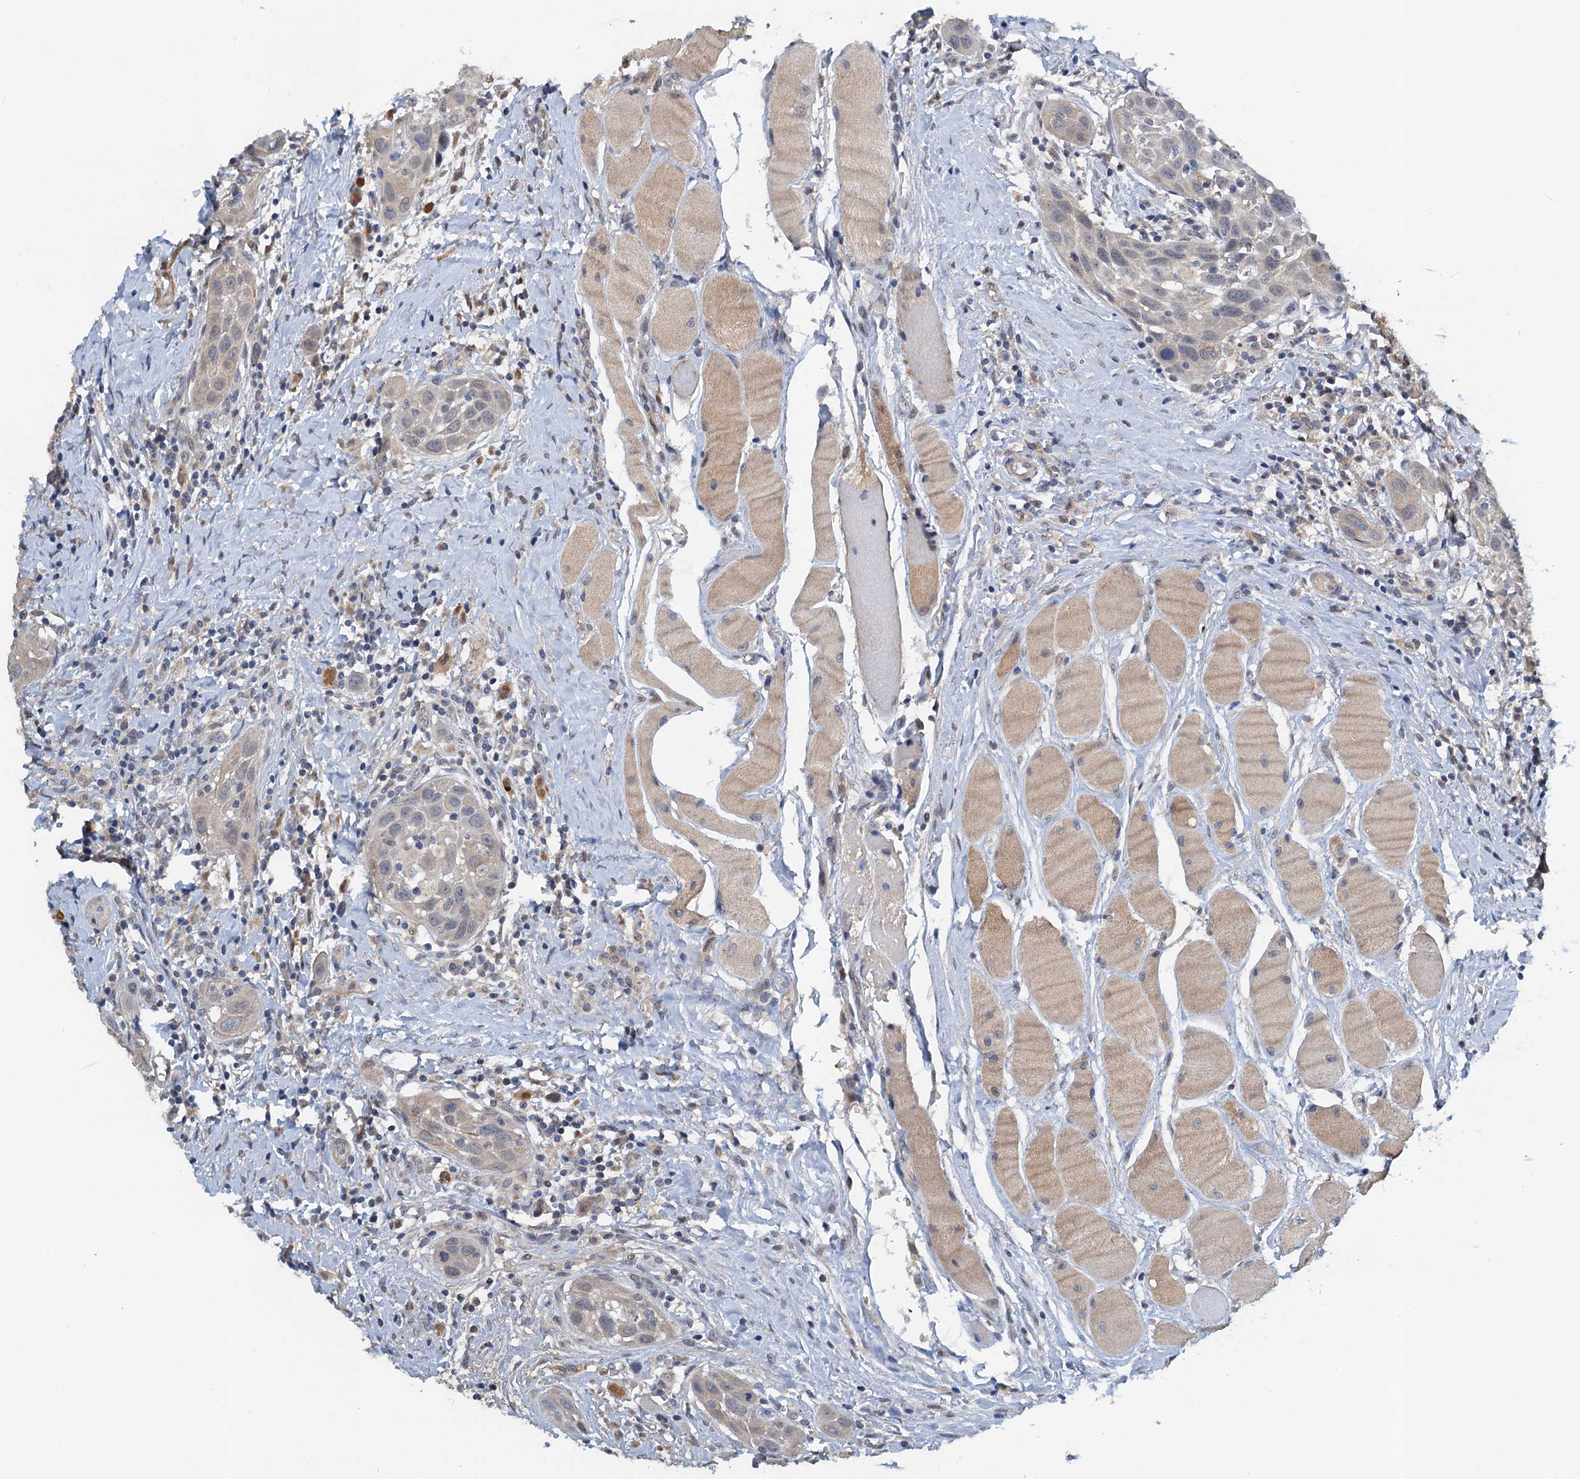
{"staining": {"intensity": "negative", "quantity": "none", "location": "none"}, "tissue": "head and neck cancer", "cell_type": "Tumor cells", "image_type": "cancer", "snomed": [{"axis": "morphology", "description": "Squamous cell carcinoma, NOS"}, {"axis": "topography", "description": "Oral tissue"}, {"axis": "topography", "description": "Head-Neck"}], "caption": "There is no significant positivity in tumor cells of head and neck cancer. Nuclei are stained in blue.", "gene": "ZNF606", "patient": {"sex": "female", "age": 50}}